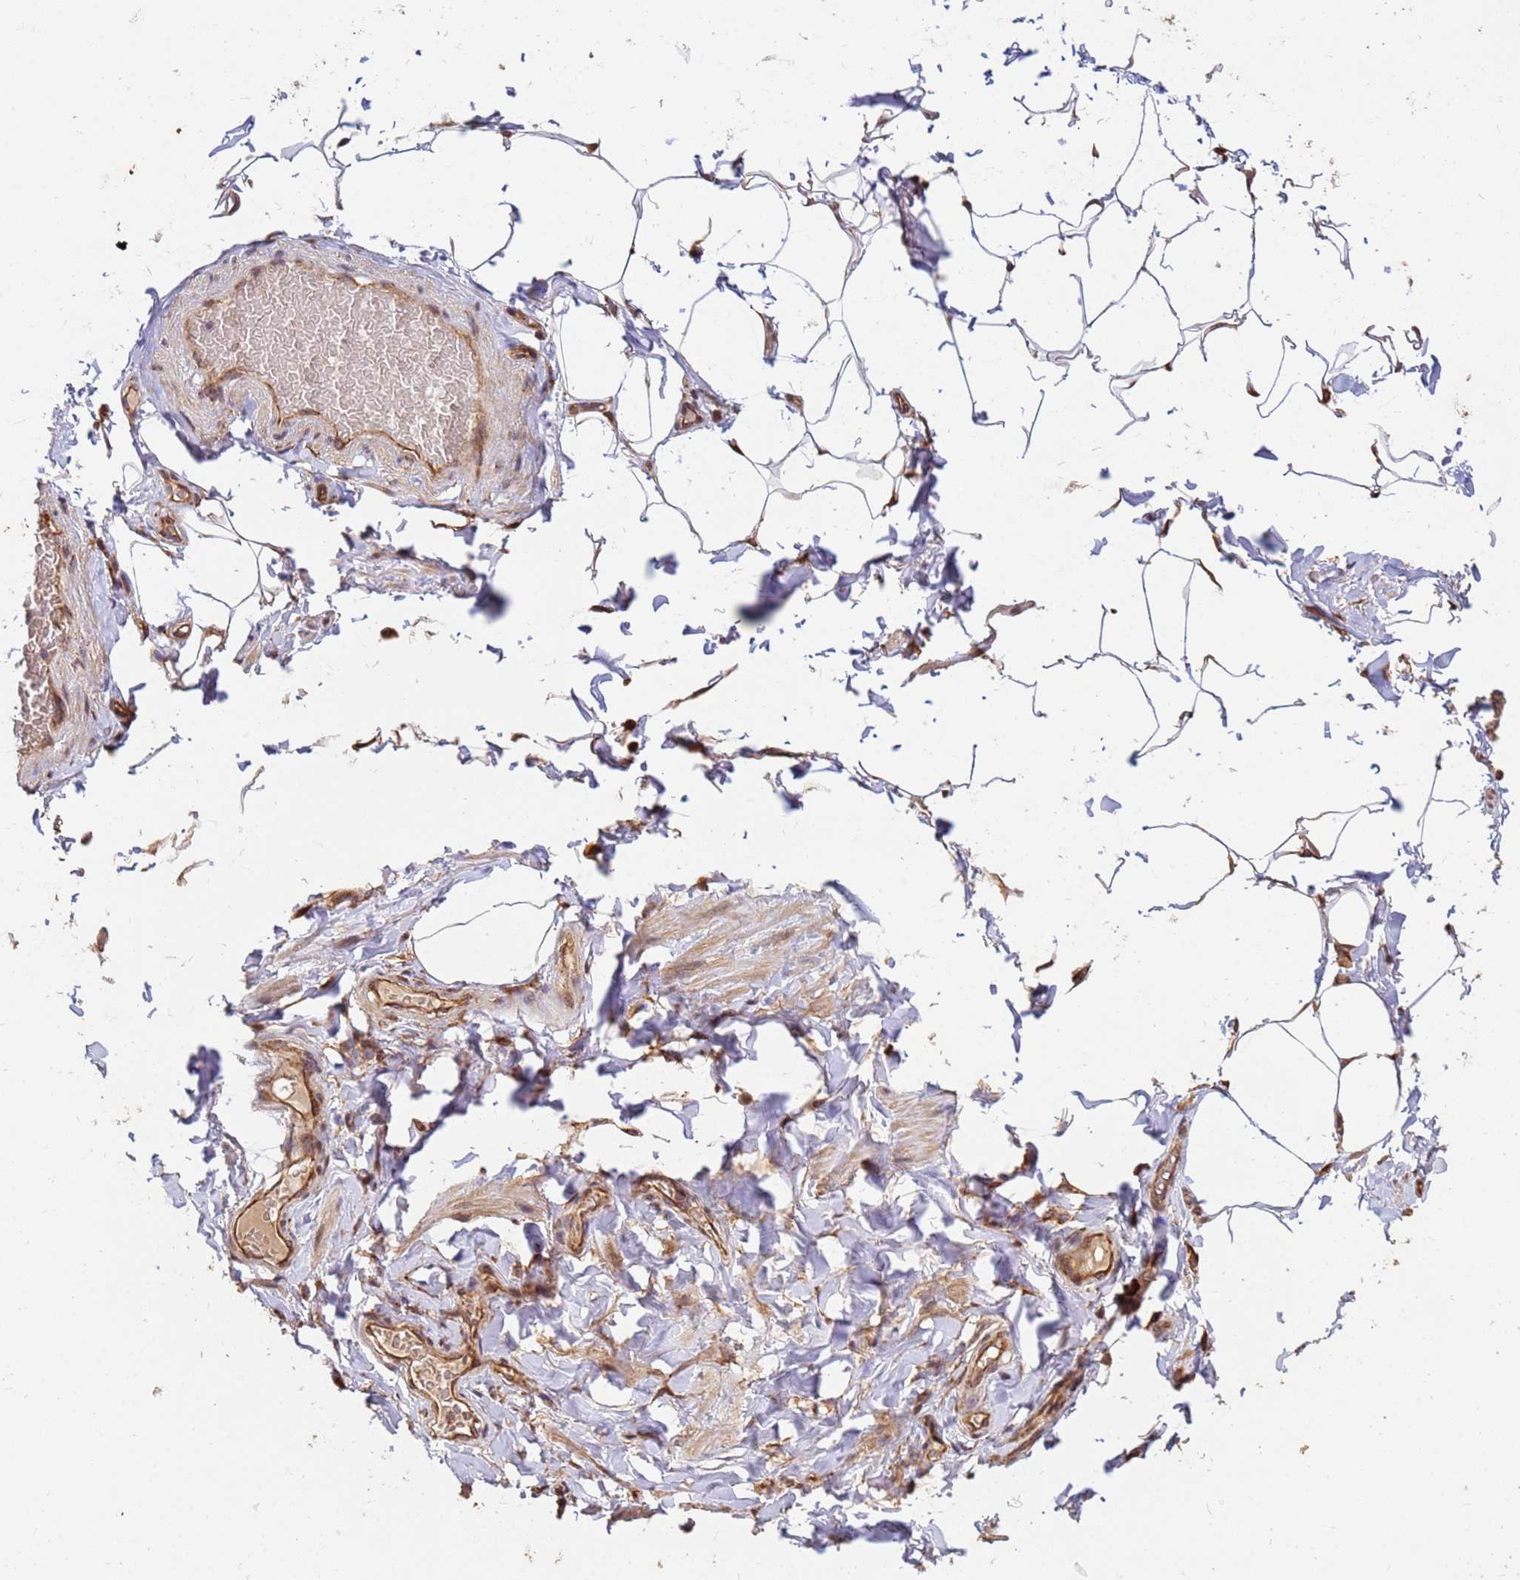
{"staining": {"intensity": "moderate", "quantity": "<25%", "location": "cytoplasmic/membranous"}, "tissue": "adipose tissue", "cell_type": "Adipocytes", "image_type": "normal", "snomed": [{"axis": "morphology", "description": "Normal tissue, NOS"}, {"axis": "topography", "description": "Soft tissue"}, {"axis": "topography", "description": "Vascular tissue"}], "caption": "Normal adipose tissue displays moderate cytoplasmic/membranous expression in about <25% of adipocytes, visualized by immunohistochemistry.", "gene": "ZNF619", "patient": {"sex": "male", "age": 54}}